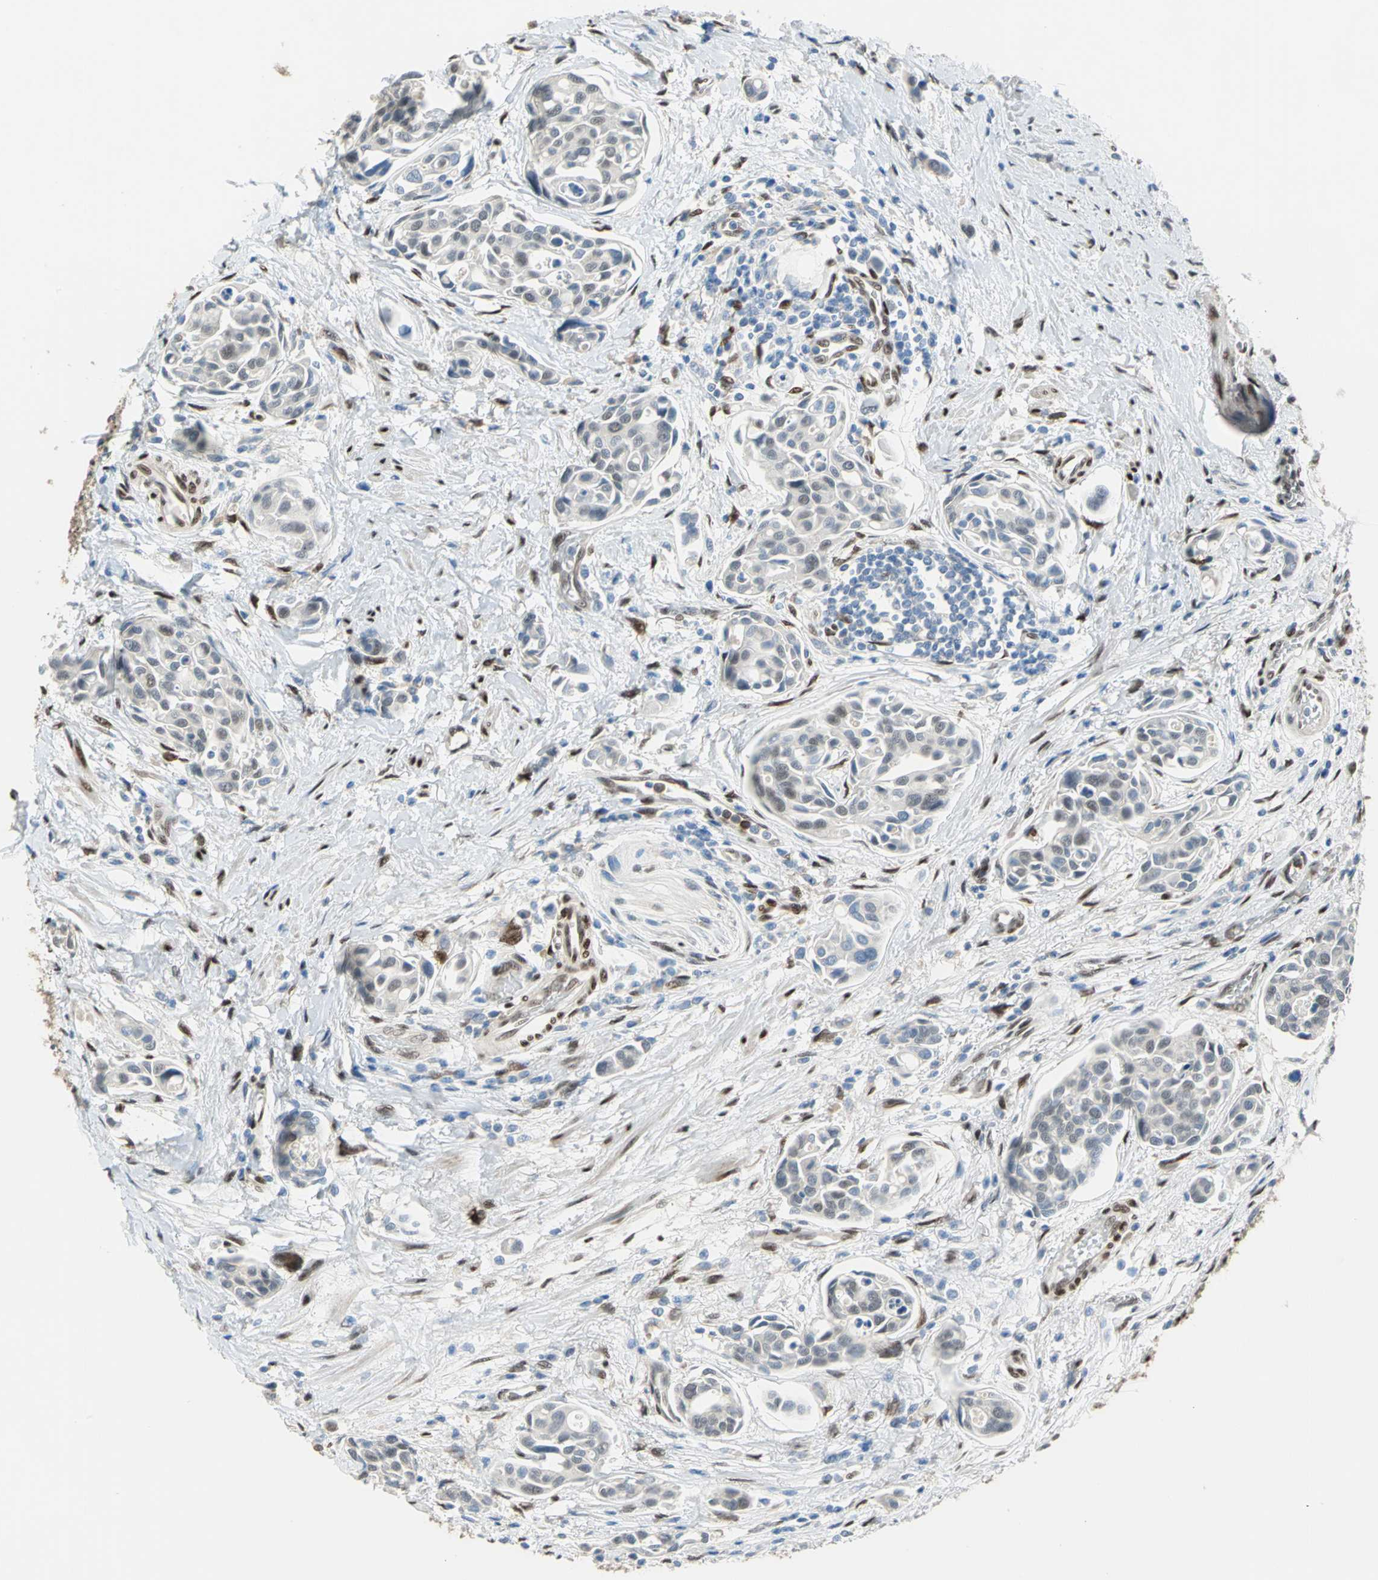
{"staining": {"intensity": "moderate", "quantity": "<25%", "location": "cytoplasmic/membranous,nuclear"}, "tissue": "urothelial cancer", "cell_type": "Tumor cells", "image_type": "cancer", "snomed": [{"axis": "morphology", "description": "Urothelial carcinoma, High grade"}, {"axis": "topography", "description": "Urinary bladder"}], "caption": "Immunohistochemistry micrograph of neoplastic tissue: human urothelial cancer stained using immunohistochemistry demonstrates low levels of moderate protein expression localized specifically in the cytoplasmic/membranous and nuclear of tumor cells, appearing as a cytoplasmic/membranous and nuclear brown color.", "gene": "RBFOX2", "patient": {"sex": "male", "age": 78}}